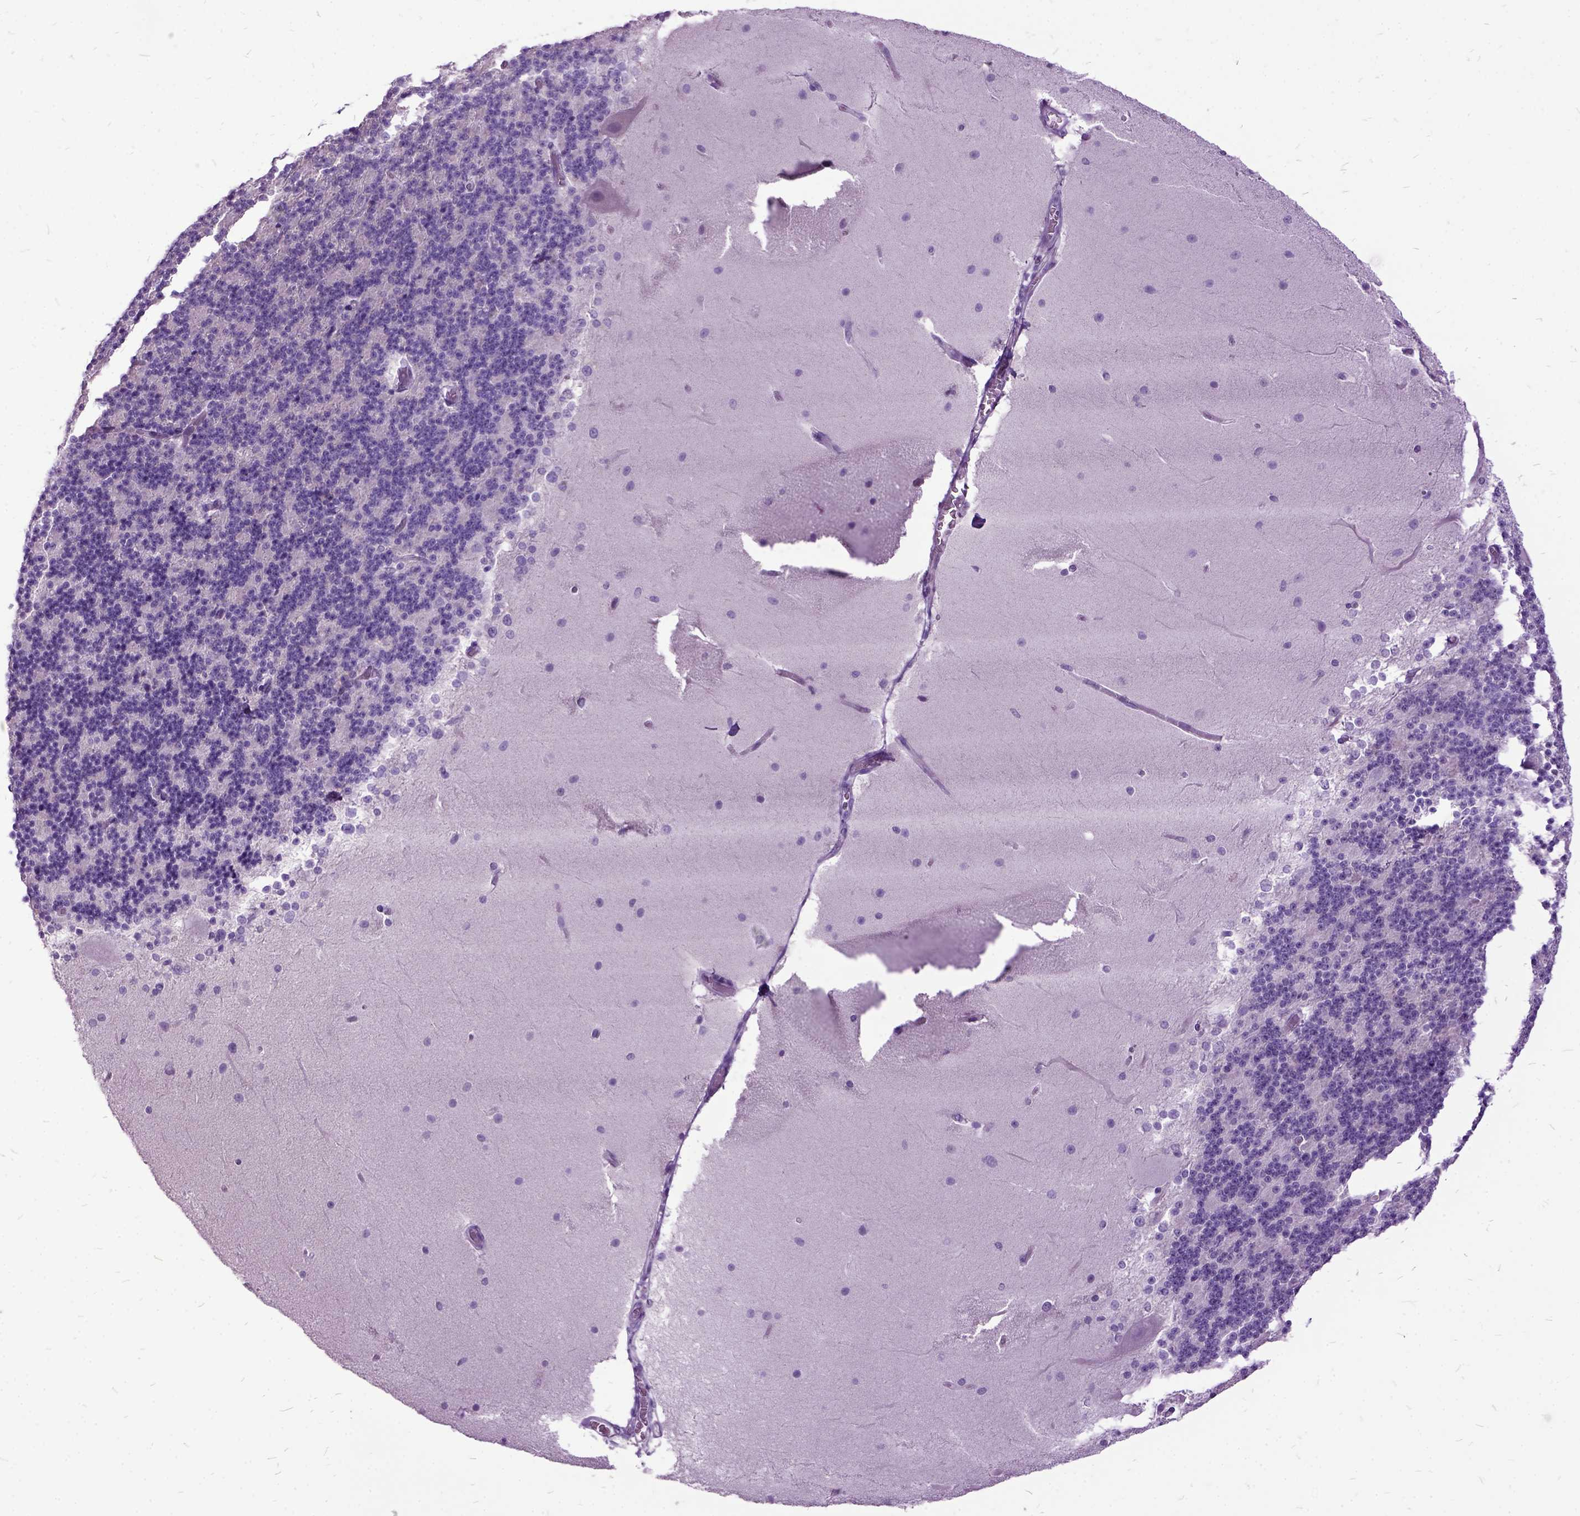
{"staining": {"intensity": "negative", "quantity": "none", "location": "none"}, "tissue": "cerebellum", "cell_type": "Cells in granular layer", "image_type": "normal", "snomed": [{"axis": "morphology", "description": "Normal tissue, NOS"}, {"axis": "topography", "description": "Cerebellum"}], "caption": "The immunohistochemistry (IHC) image has no significant positivity in cells in granular layer of cerebellum.", "gene": "MME", "patient": {"sex": "female", "age": 19}}